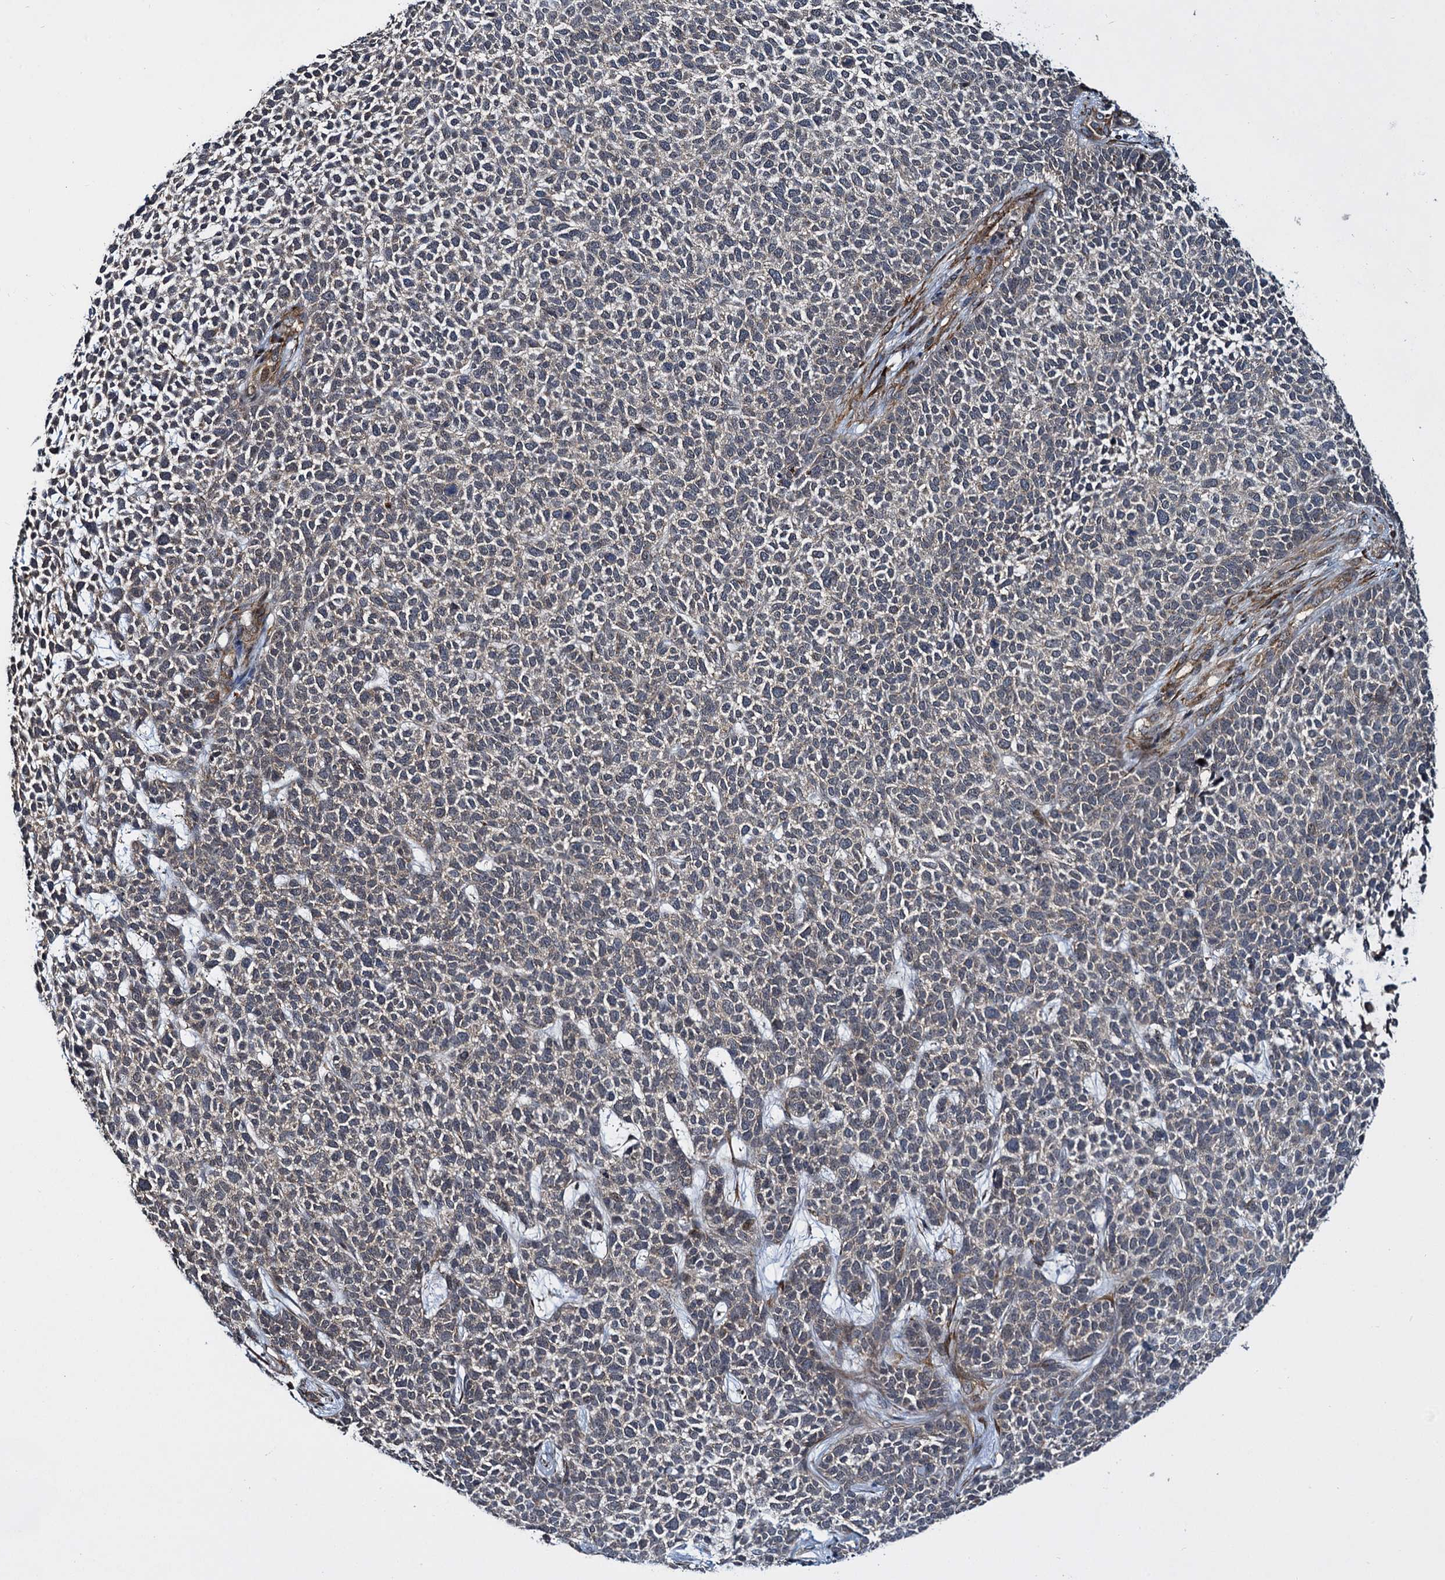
{"staining": {"intensity": "weak", "quantity": "25%-75%", "location": "cytoplasmic/membranous"}, "tissue": "skin cancer", "cell_type": "Tumor cells", "image_type": "cancer", "snomed": [{"axis": "morphology", "description": "Basal cell carcinoma"}, {"axis": "topography", "description": "Skin"}], "caption": "Tumor cells display low levels of weak cytoplasmic/membranous expression in about 25%-75% of cells in human skin cancer (basal cell carcinoma).", "gene": "ARHGAP42", "patient": {"sex": "female", "age": 84}}